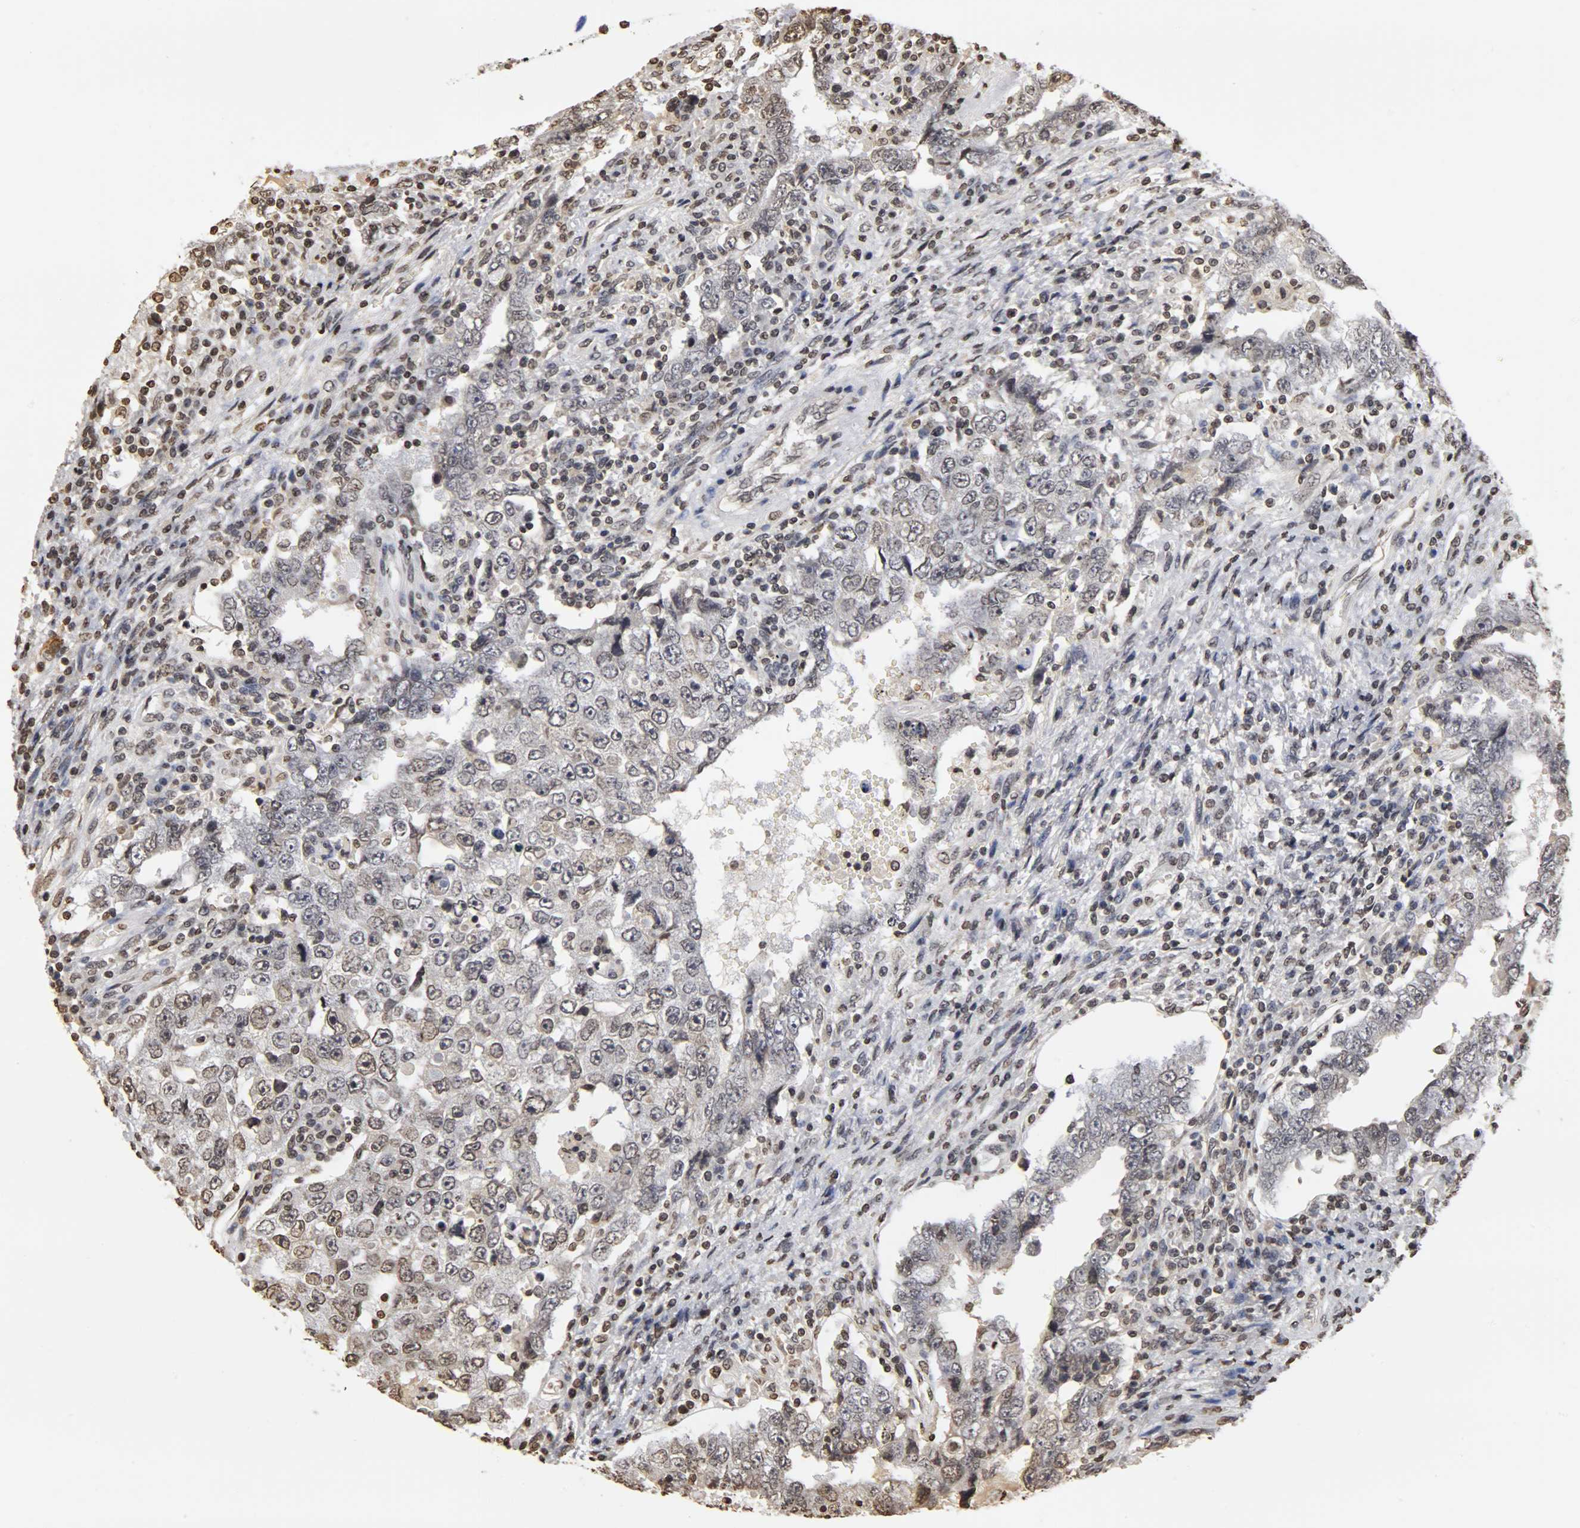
{"staining": {"intensity": "weak", "quantity": "<25%", "location": "nuclear"}, "tissue": "testis cancer", "cell_type": "Tumor cells", "image_type": "cancer", "snomed": [{"axis": "morphology", "description": "Carcinoma, Embryonal, NOS"}, {"axis": "topography", "description": "Testis"}], "caption": "DAB immunohistochemical staining of human testis cancer exhibits no significant expression in tumor cells.", "gene": "ERCC2", "patient": {"sex": "male", "age": 26}}